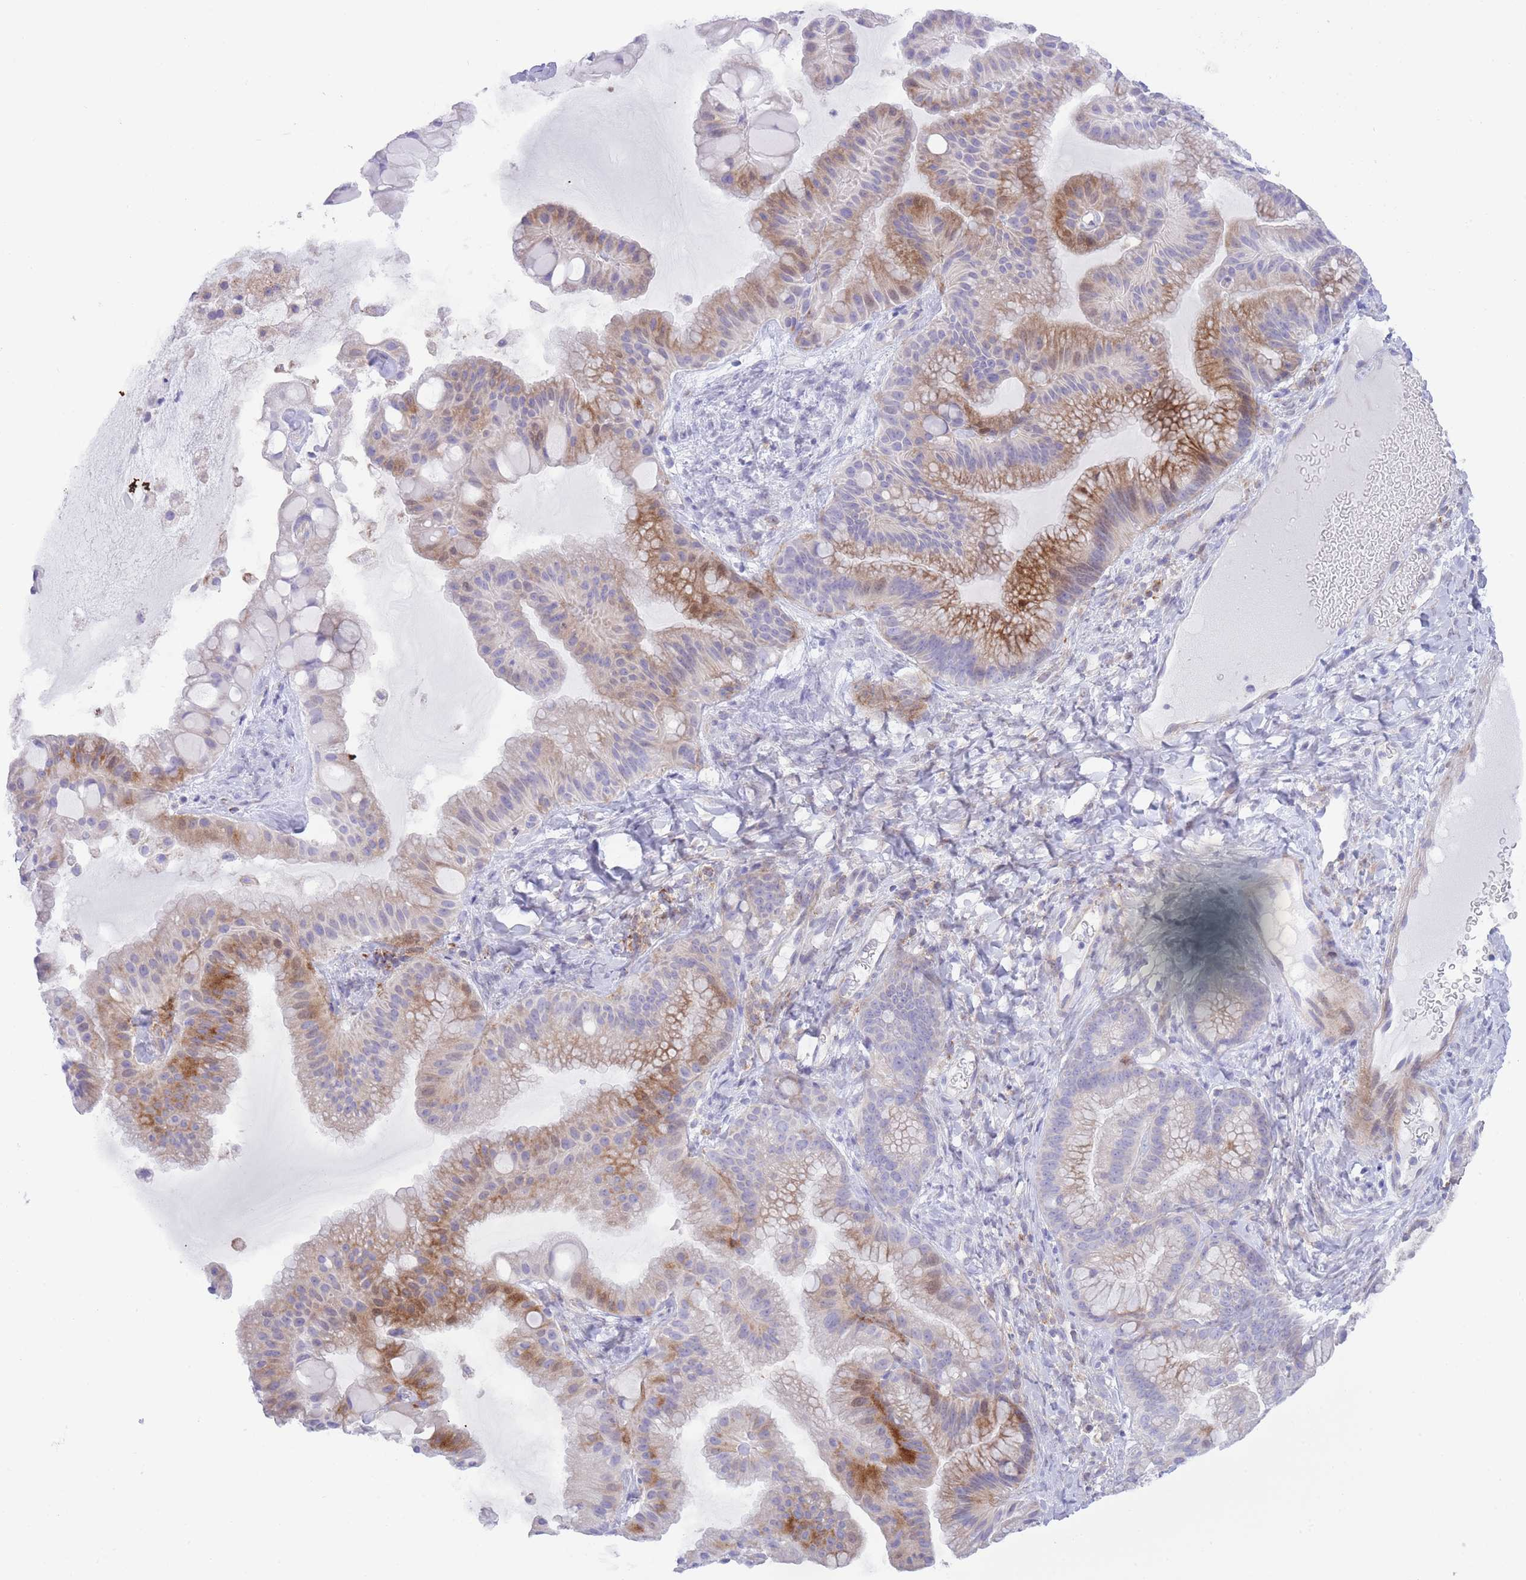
{"staining": {"intensity": "moderate", "quantity": "<25%", "location": "cytoplasmic/membranous"}, "tissue": "ovarian cancer", "cell_type": "Tumor cells", "image_type": "cancer", "snomed": [{"axis": "morphology", "description": "Cystadenocarcinoma, mucinous, NOS"}, {"axis": "topography", "description": "Ovary"}], "caption": "A low amount of moderate cytoplasmic/membranous positivity is seen in approximately <25% of tumor cells in ovarian mucinous cystadenocarcinoma tissue.", "gene": "QTRT1", "patient": {"sex": "female", "age": 61}}